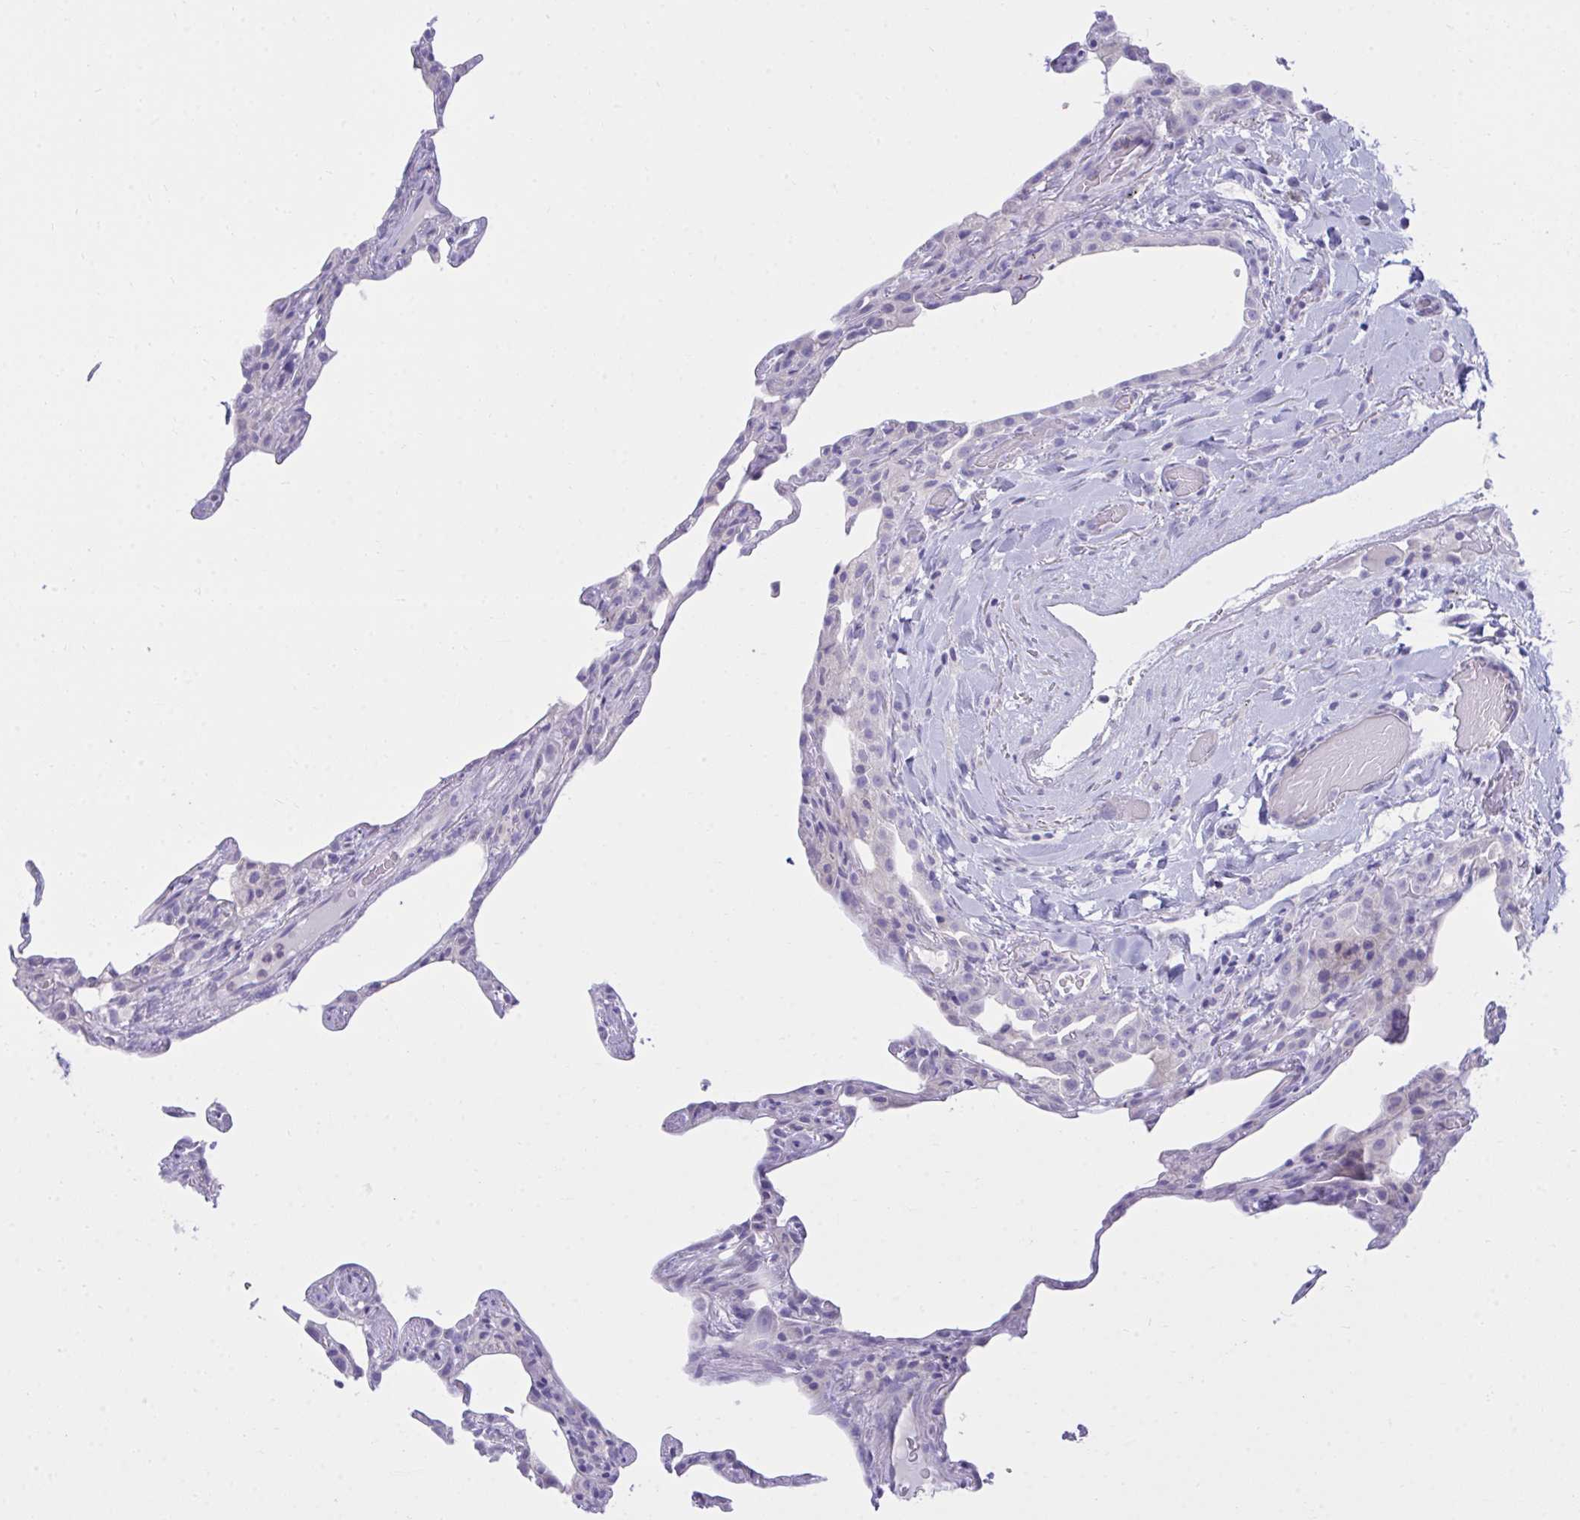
{"staining": {"intensity": "negative", "quantity": "none", "location": "none"}, "tissue": "lung", "cell_type": "Alveolar cells", "image_type": "normal", "snomed": [{"axis": "morphology", "description": "Normal tissue, NOS"}, {"axis": "topography", "description": "Lung"}], "caption": "Protein analysis of unremarkable lung demonstrates no significant positivity in alveolar cells. (DAB immunohistochemistry (IHC), high magnification).", "gene": "PLEKHH1", "patient": {"sex": "female", "age": 57}}